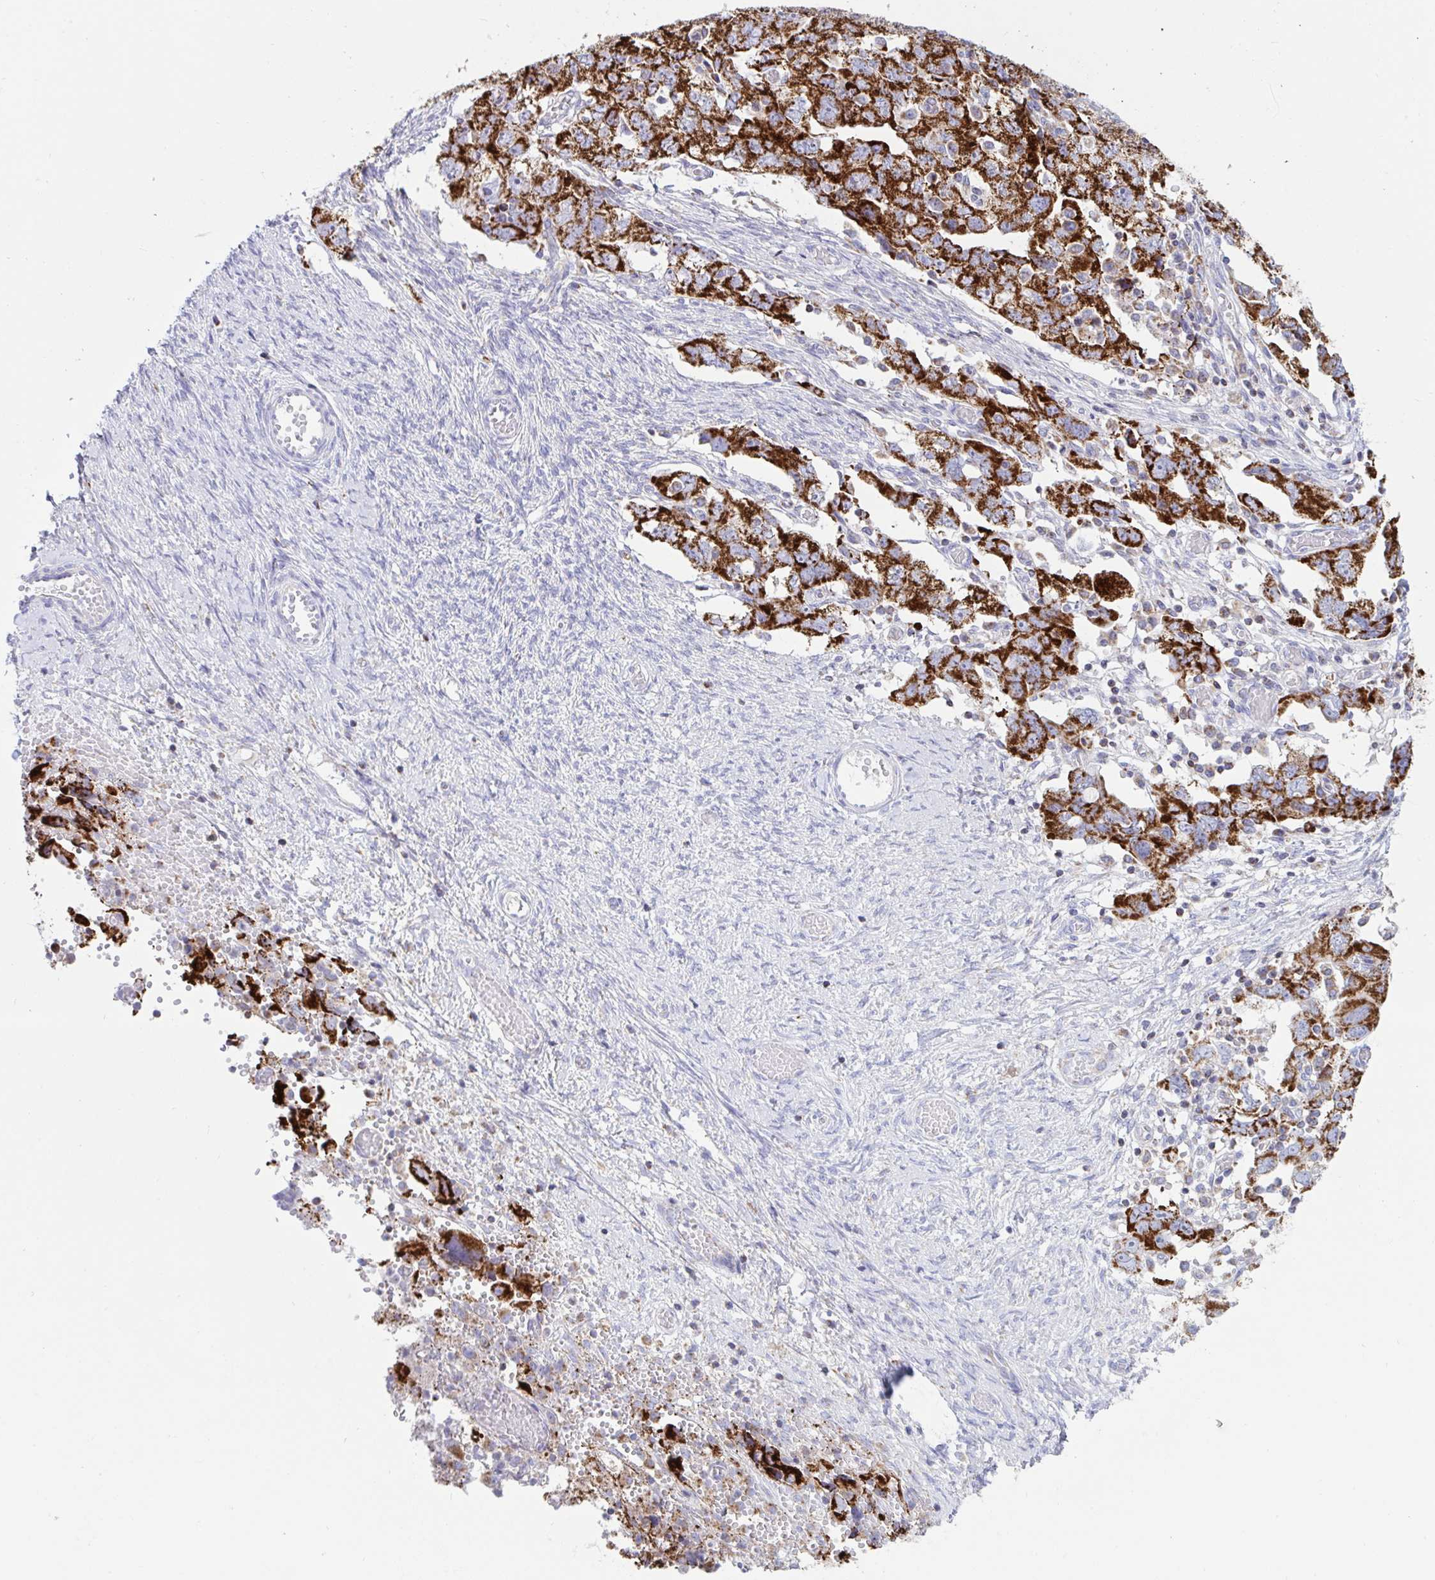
{"staining": {"intensity": "strong", "quantity": ">75%", "location": "cytoplasmic/membranous"}, "tissue": "ovarian cancer", "cell_type": "Tumor cells", "image_type": "cancer", "snomed": [{"axis": "morphology", "description": "Carcinoma, NOS"}, {"axis": "morphology", "description": "Cystadenocarcinoma, serous, NOS"}, {"axis": "topography", "description": "Ovary"}], "caption": "Immunohistochemistry (IHC) (DAB) staining of ovarian serous cystadenocarcinoma displays strong cytoplasmic/membranous protein expression in approximately >75% of tumor cells. (brown staining indicates protein expression, while blue staining denotes nuclei).", "gene": "HSPE1", "patient": {"sex": "female", "age": 69}}